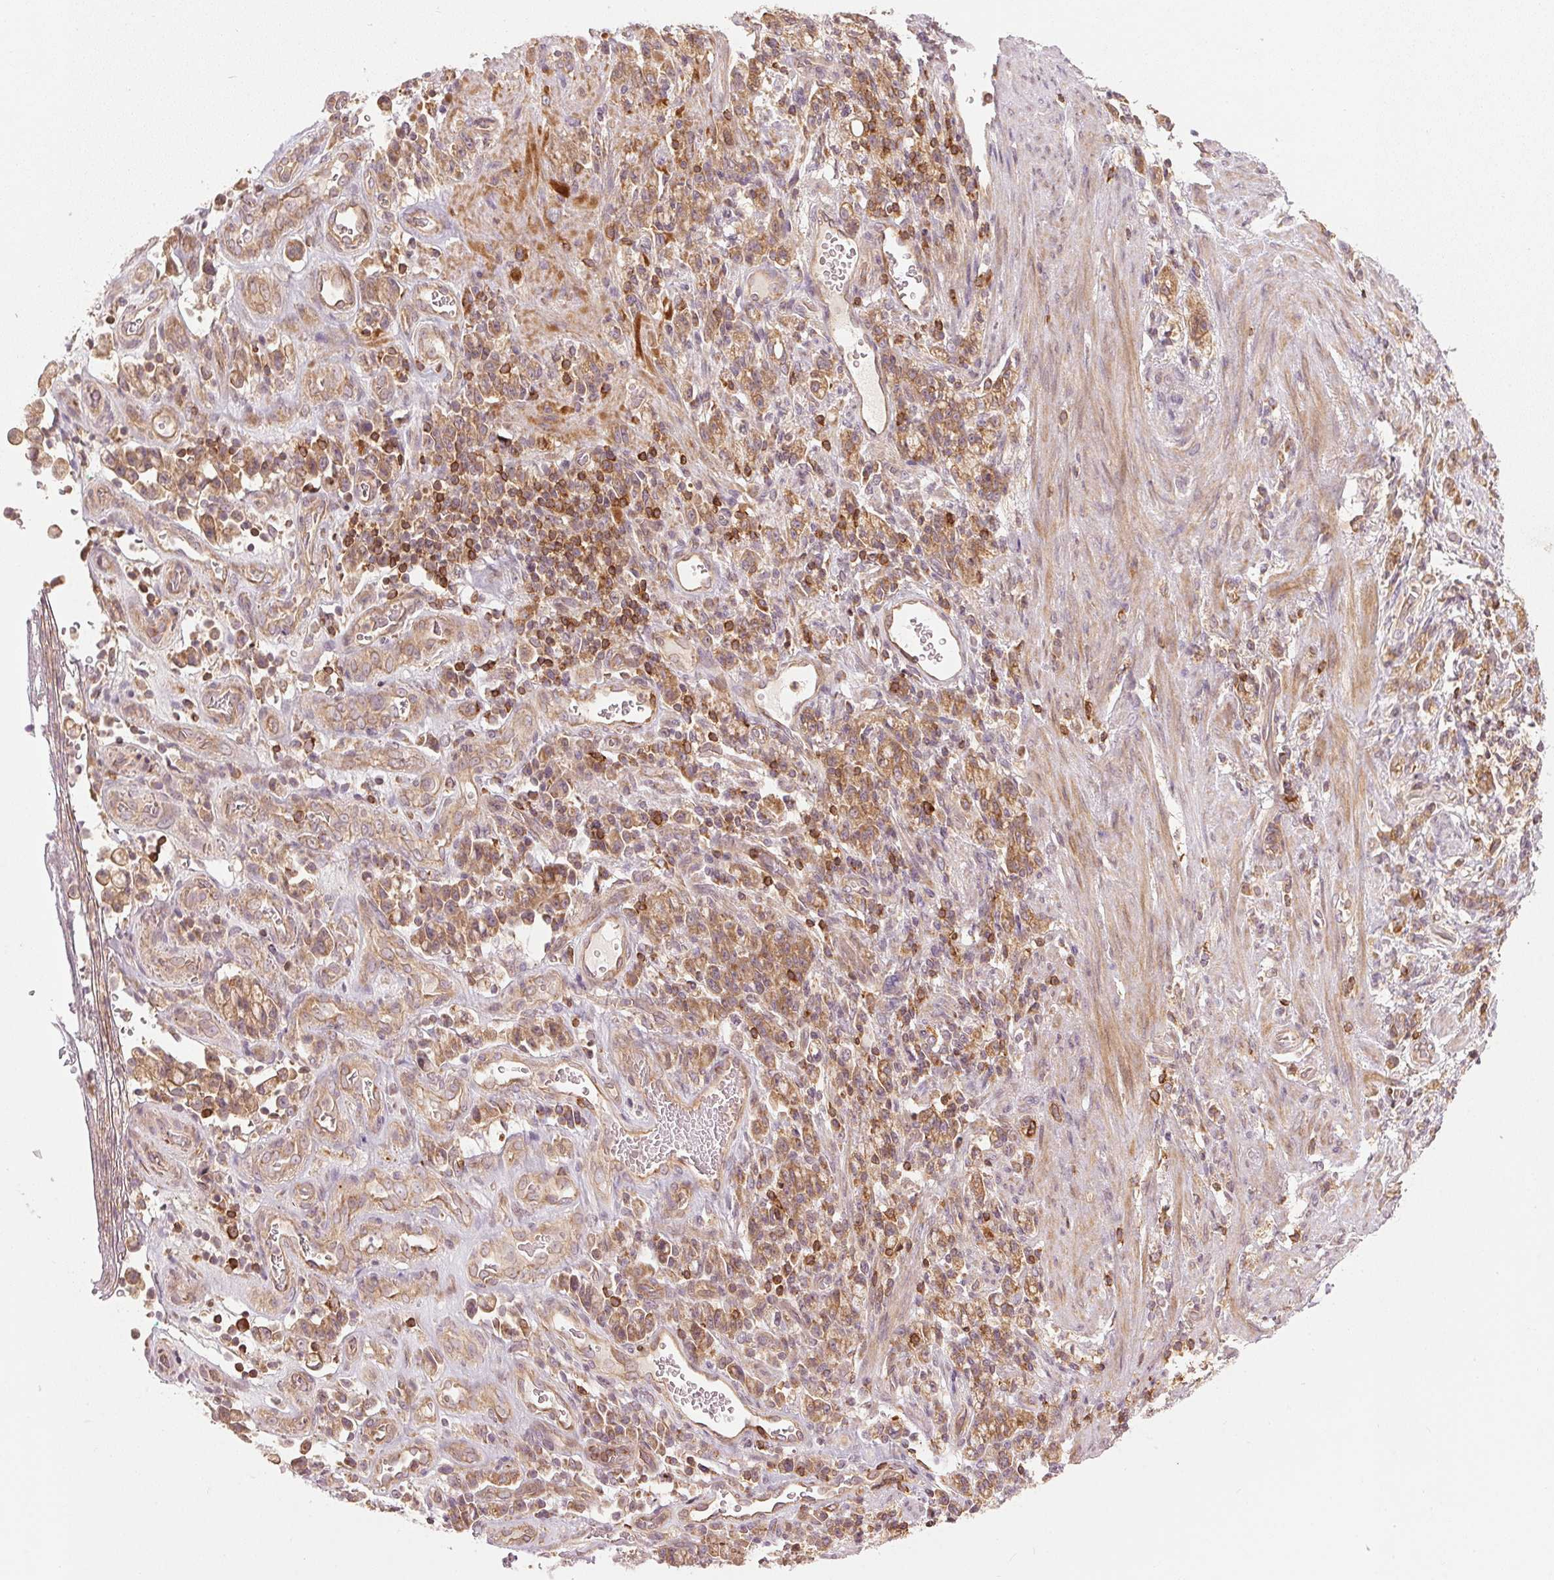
{"staining": {"intensity": "moderate", "quantity": ">75%", "location": "cytoplasmic/membranous"}, "tissue": "stomach cancer", "cell_type": "Tumor cells", "image_type": "cancer", "snomed": [{"axis": "morphology", "description": "Adenocarcinoma, NOS"}, {"axis": "topography", "description": "Stomach"}], "caption": "IHC of human adenocarcinoma (stomach) reveals medium levels of moderate cytoplasmic/membranous expression in approximately >75% of tumor cells. The staining was performed using DAB (3,3'-diaminobenzidine), with brown indicating positive protein expression. Nuclei are stained blue with hematoxylin.", "gene": "NADK2", "patient": {"sex": "male", "age": 77}}